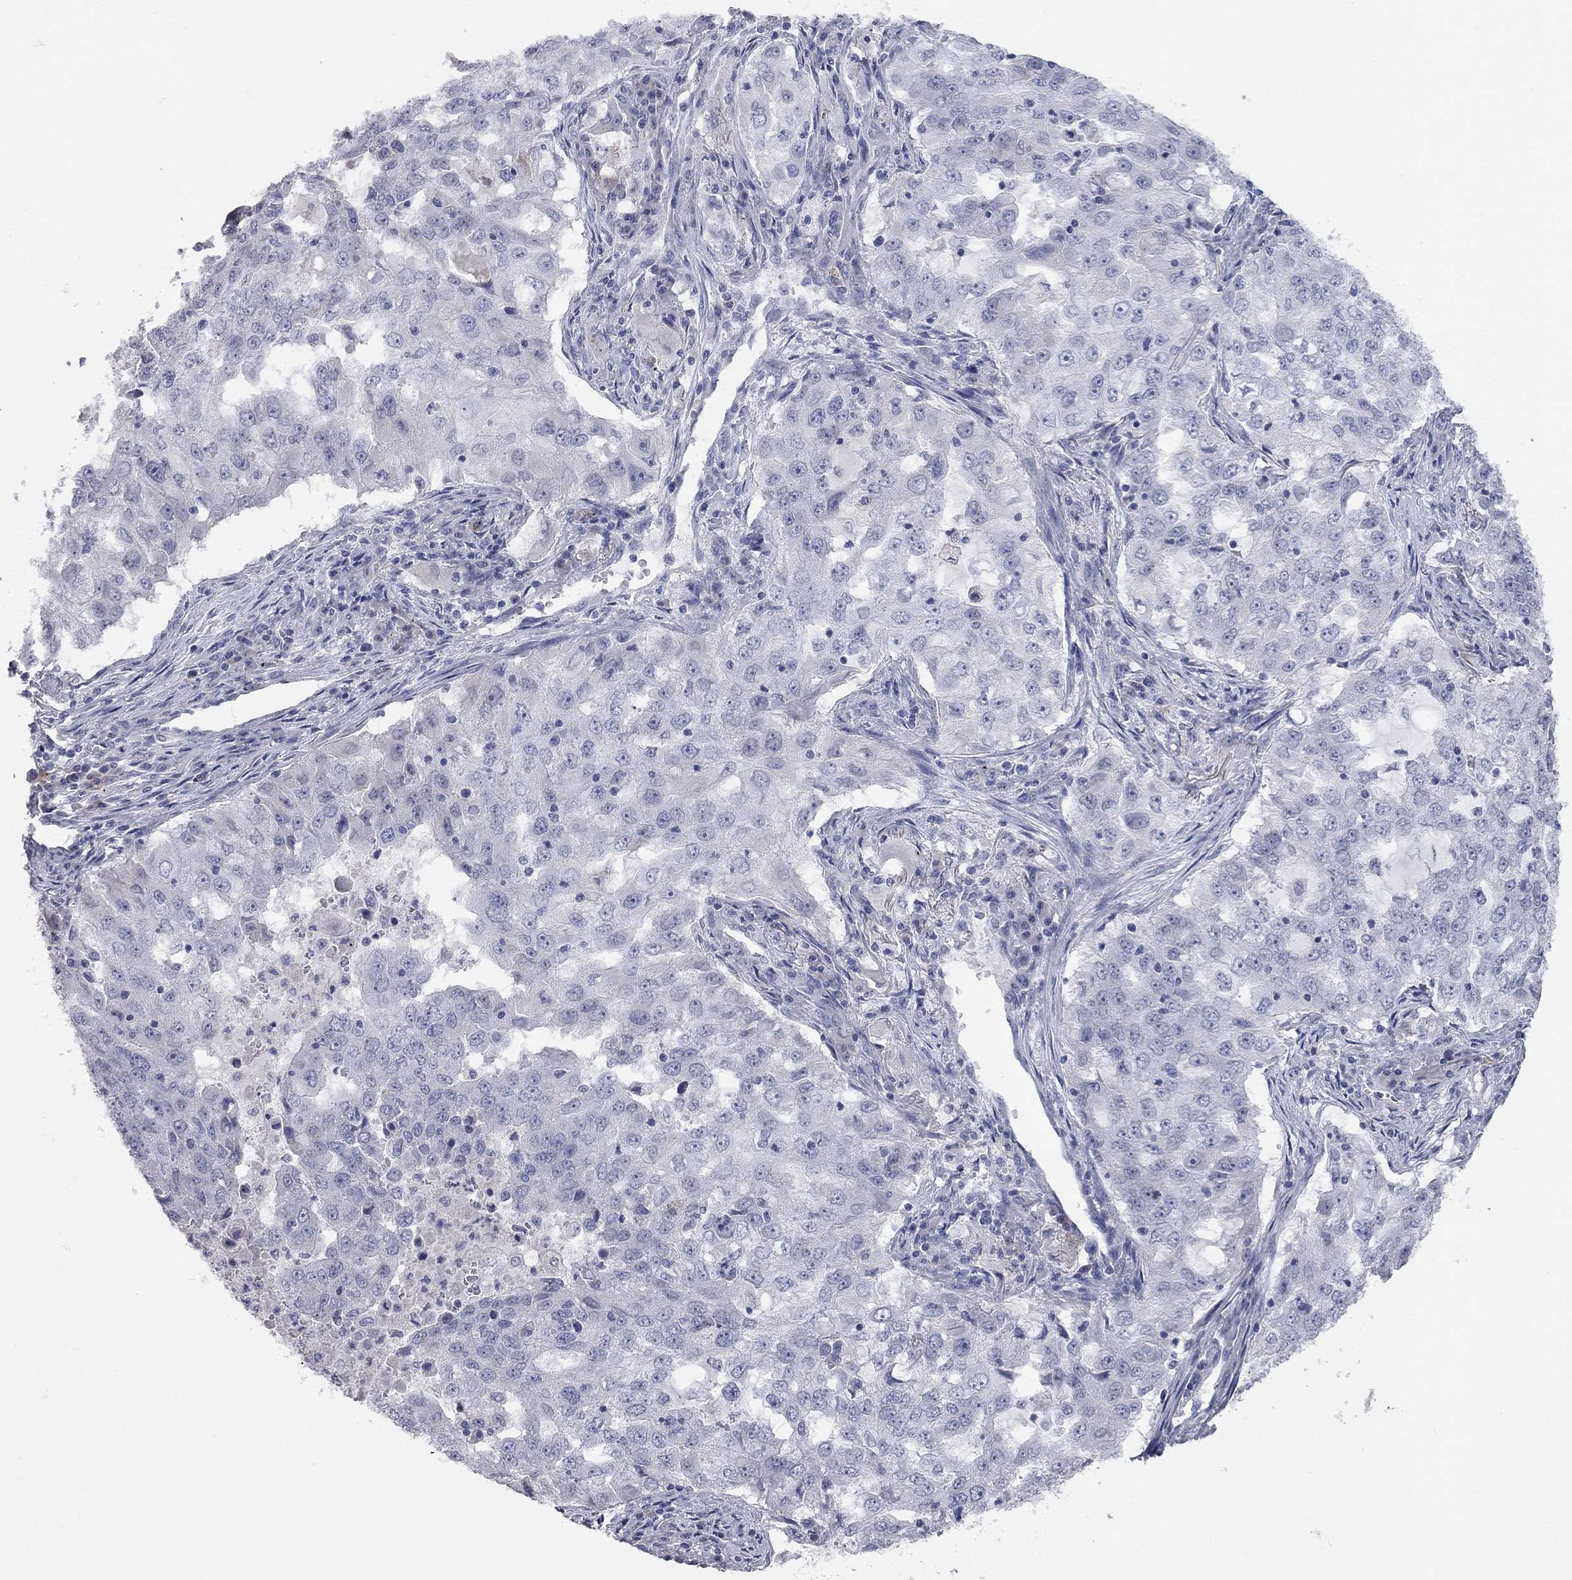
{"staining": {"intensity": "negative", "quantity": "none", "location": "none"}, "tissue": "lung cancer", "cell_type": "Tumor cells", "image_type": "cancer", "snomed": [{"axis": "morphology", "description": "Adenocarcinoma, NOS"}, {"axis": "topography", "description": "Lung"}], "caption": "Tumor cells are negative for protein expression in human lung adenocarcinoma.", "gene": "MMP13", "patient": {"sex": "female", "age": 61}}